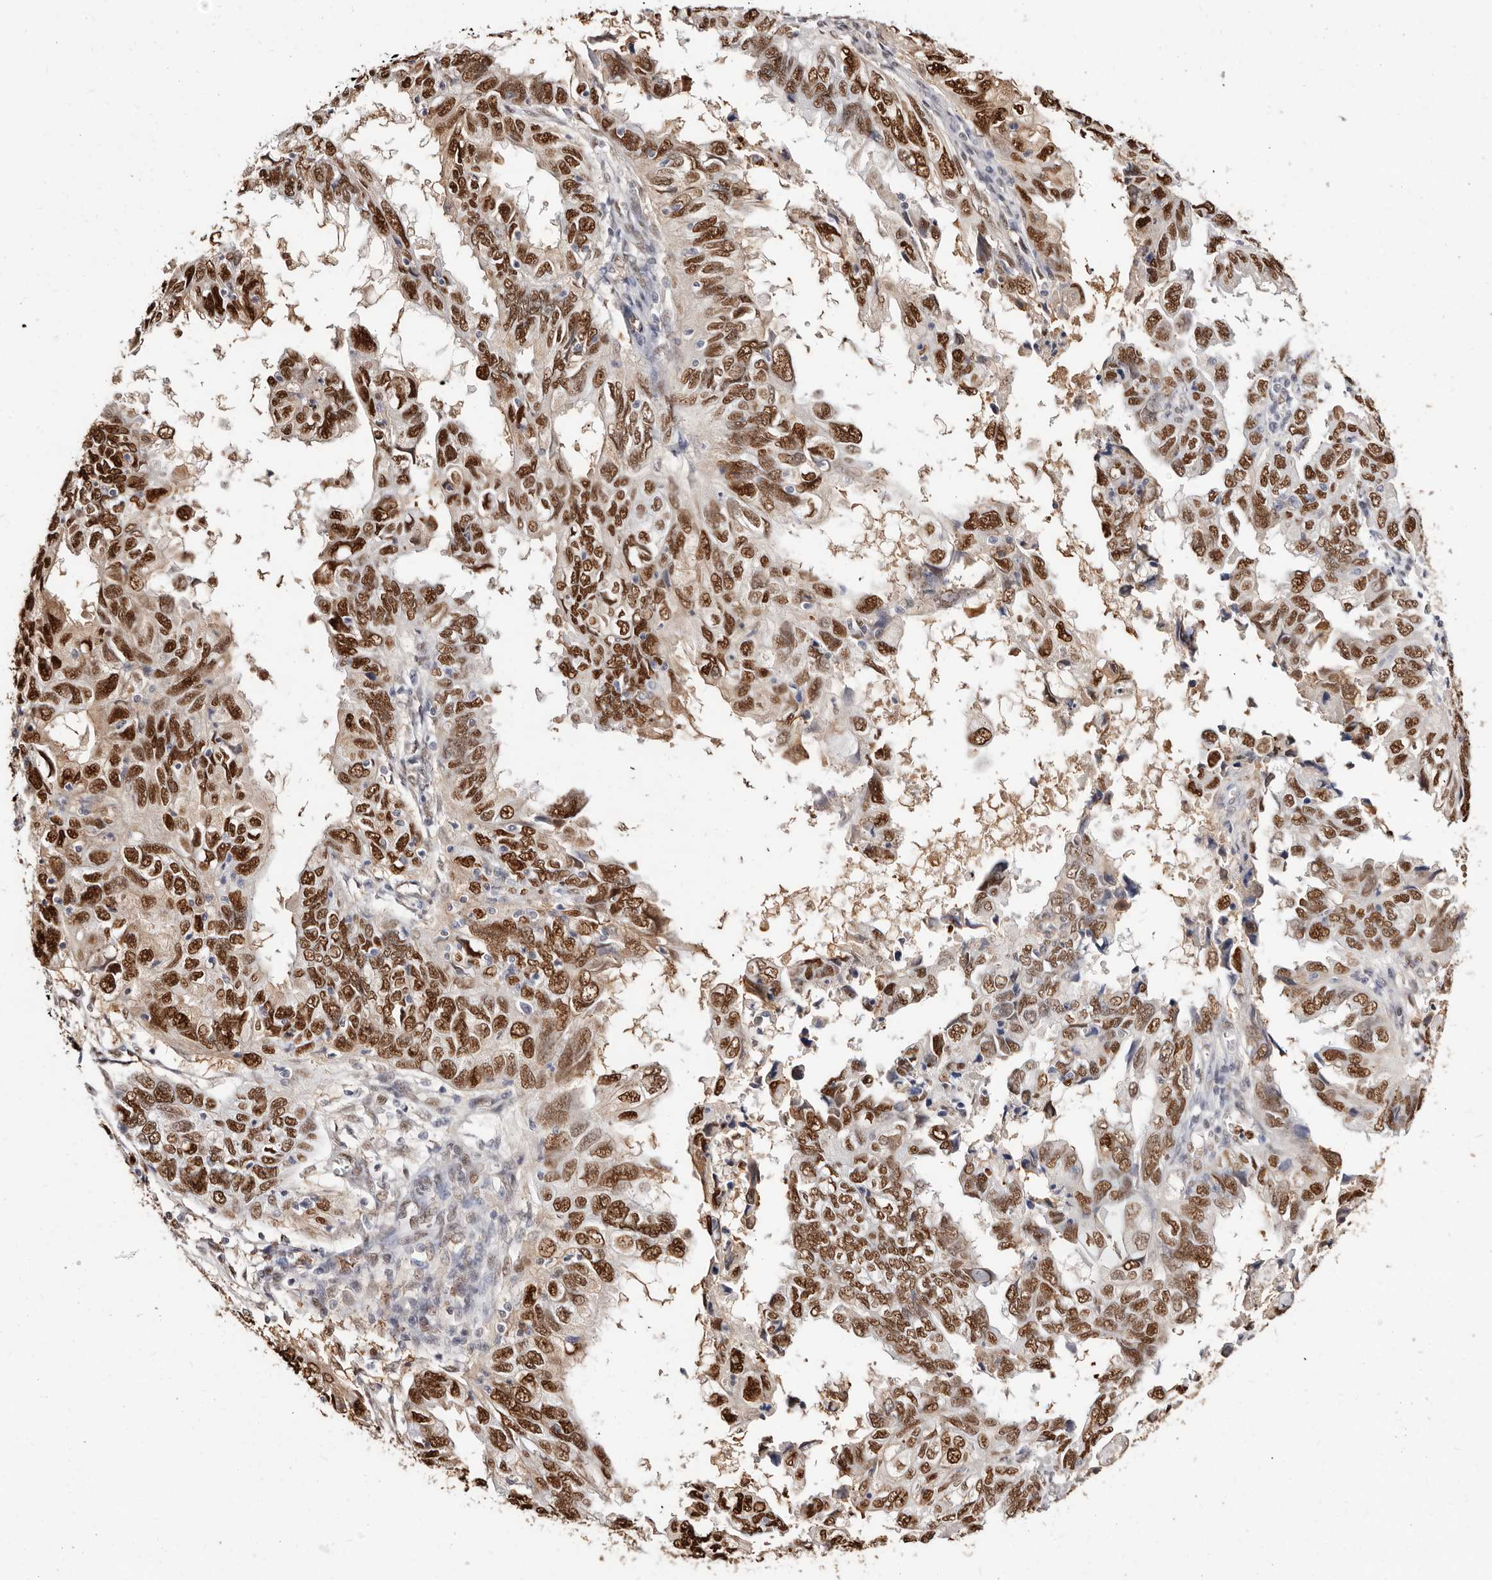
{"staining": {"intensity": "strong", "quantity": ">75%", "location": "nuclear"}, "tissue": "endometrial cancer", "cell_type": "Tumor cells", "image_type": "cancer", "snomed": [{"axis": "morphology", "description": "Adenocarcinoma, NOS"}, {"axis": "topography", "description": "Uterus"}], "caption": "Brown immunohistochemical staining in human adenocarcinoma (endometrial) shows strong nuclear staining in approximately >75% of tumor cells.", "gene": "TKT", "patient": {"sex": "female", "age": 77}}